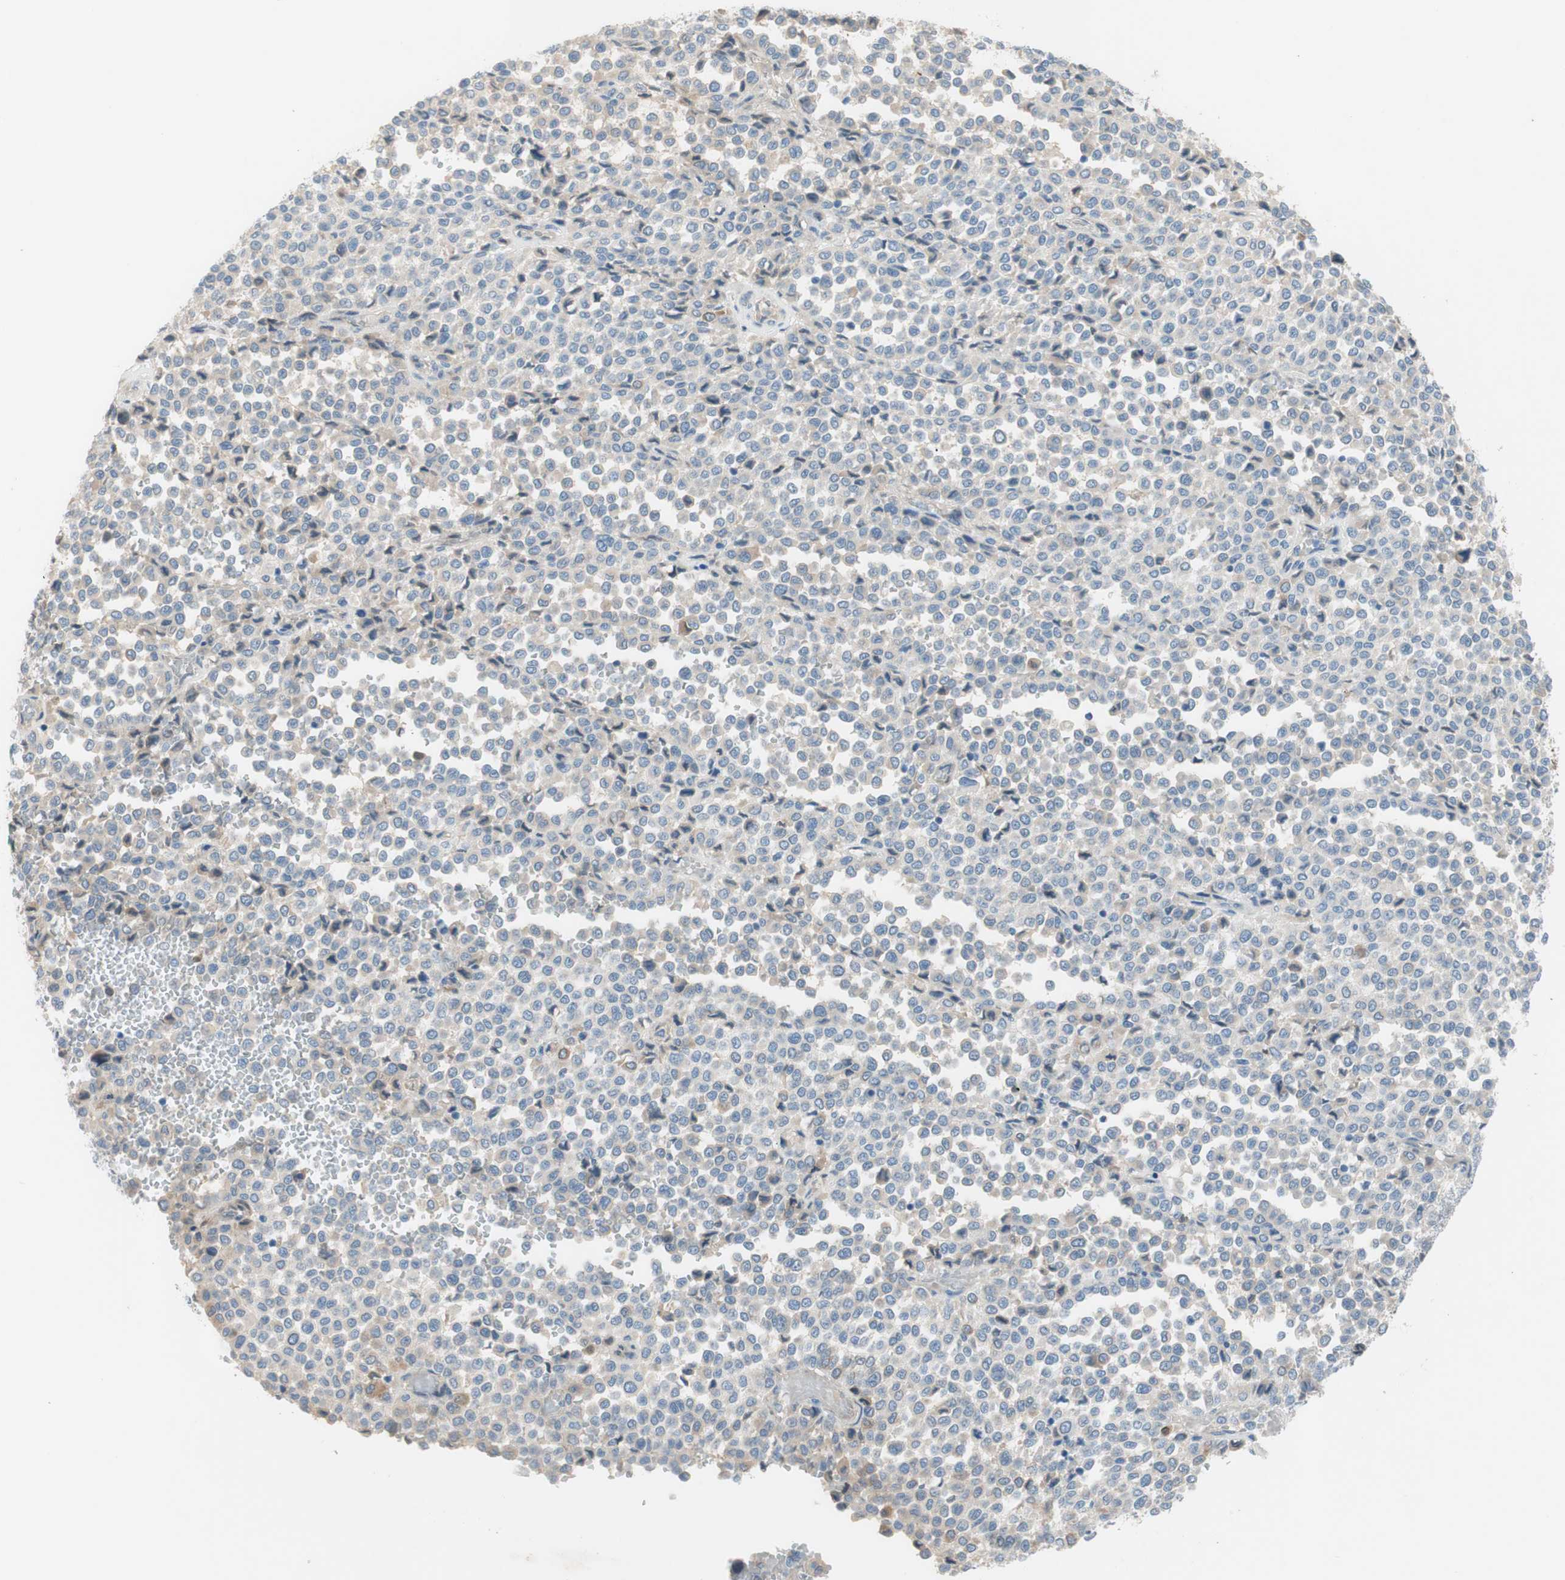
{"staining": {"intensity": "negative", "quantity": "none", "location": "none"}, "tissue": "melanoma", "cell_type": "Tumor cells", "image_type": "cancer", "snomed": [{"axis": "morphology", "description": "Malignant melanoma, Metastatic site"}, {"axis": "topography", "description": "Pancreas"}], "caption": "Protein analysis of malignant melanoma (metastatic site) demonstrates no significant positivity in tumor cells. (Brightfield microscopy of DAB immunohistochemistry at high magnification).", "gene": "FDFT1", "patient": {"sex": "female", "age": 30}}